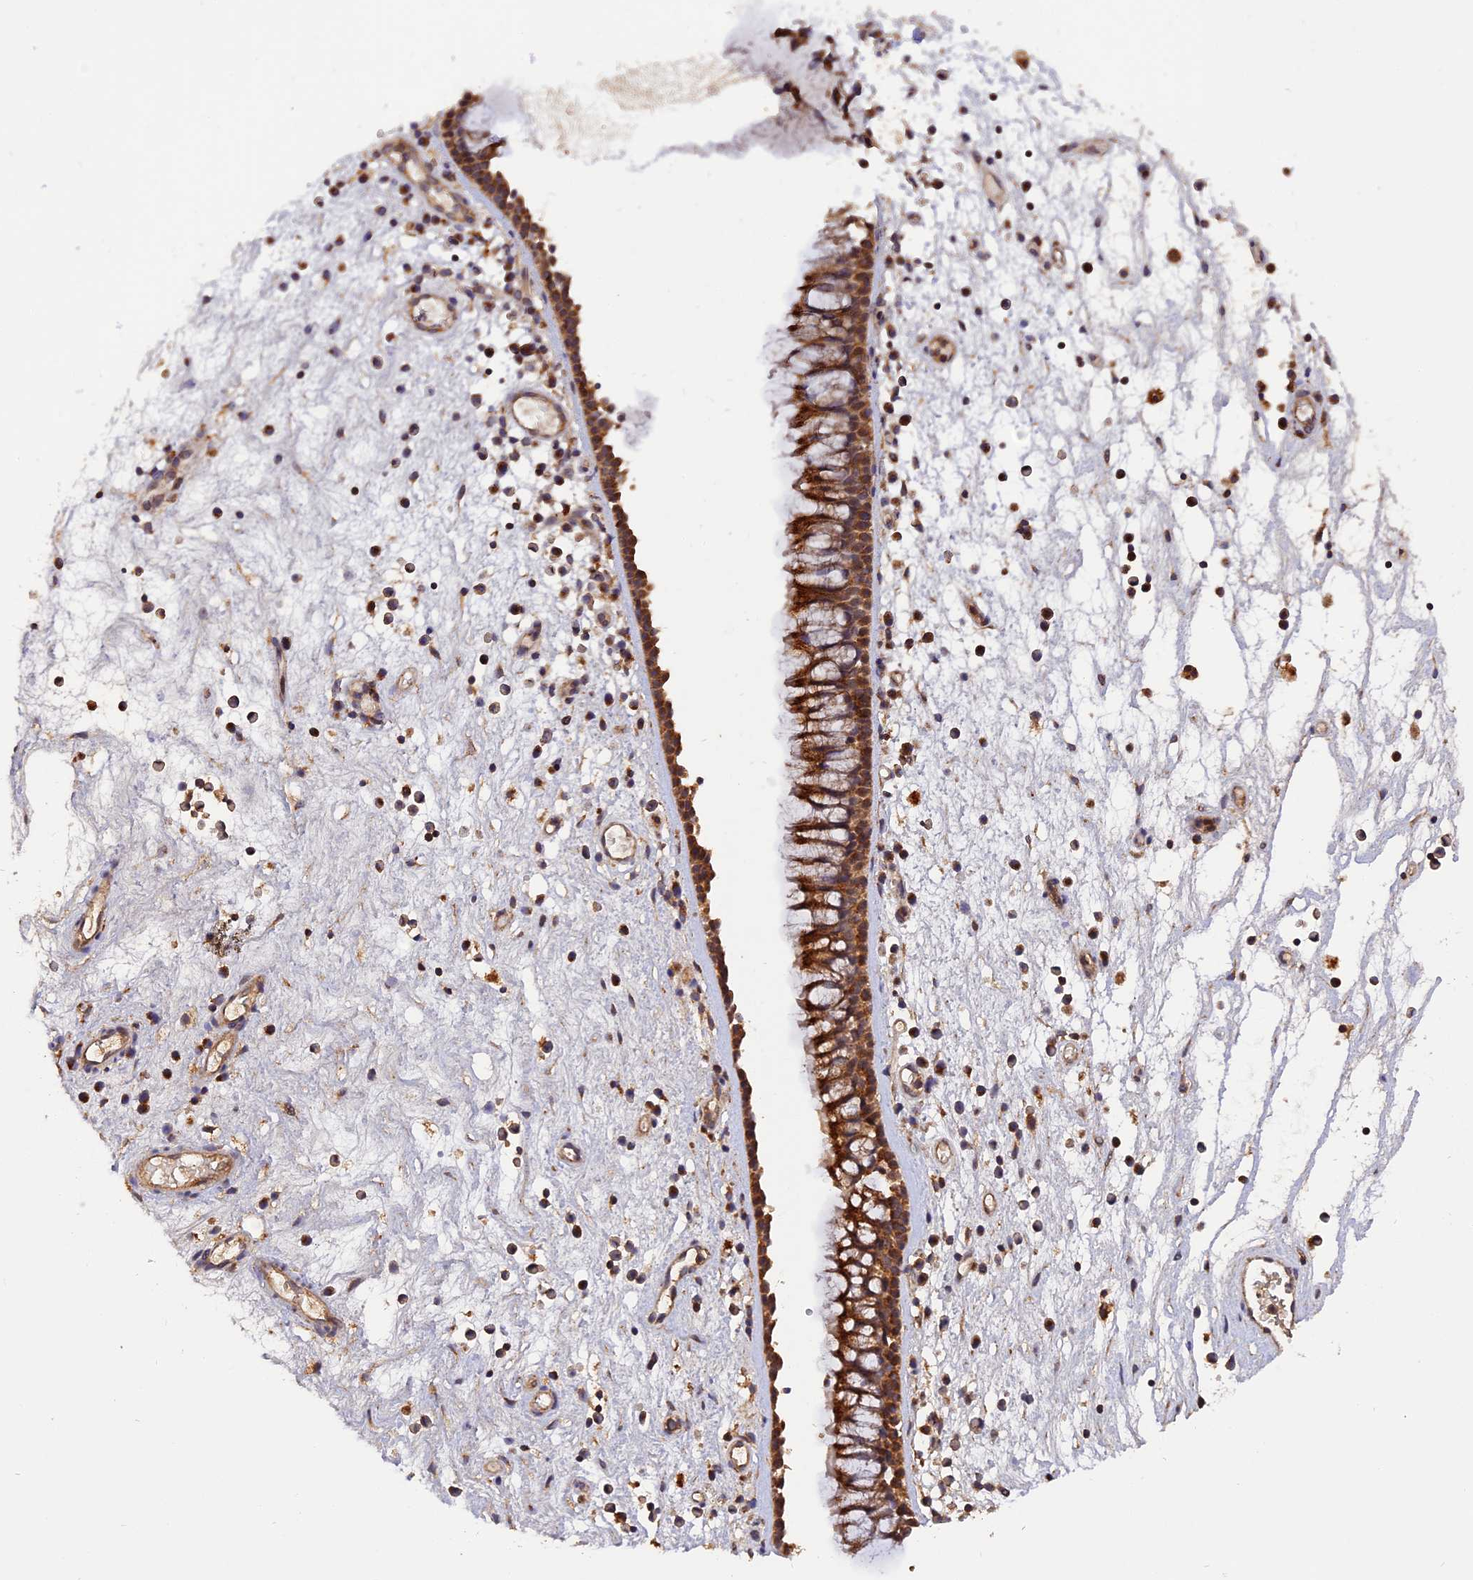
{"staining": {"intensity": "strong", "quantity": ">75%", "location": "cytoplasmic/membranous"}, "tissue": "nasopharynx", "cell_type": "Respiratory epithelial cells", "image_type": "normal", "snomed": [{"axis": "morphology", "description": "Normal tissue, NOS"}, {"axis": "morphology", "description": "Inflammation, NOS"}, {"axis": "morphology", "description": "Malignant melanoma, Metastatic site"}, {"axis": "topography", "description": "Nasopharynx"}], "caption": "Strong cytoplasmic/membranous positivity is seen in approximately >75% of respiratory epithelial cells in benign nasopharynx.", "gene": "PEX3", "patient": {"sex": "male", "age": 70}}